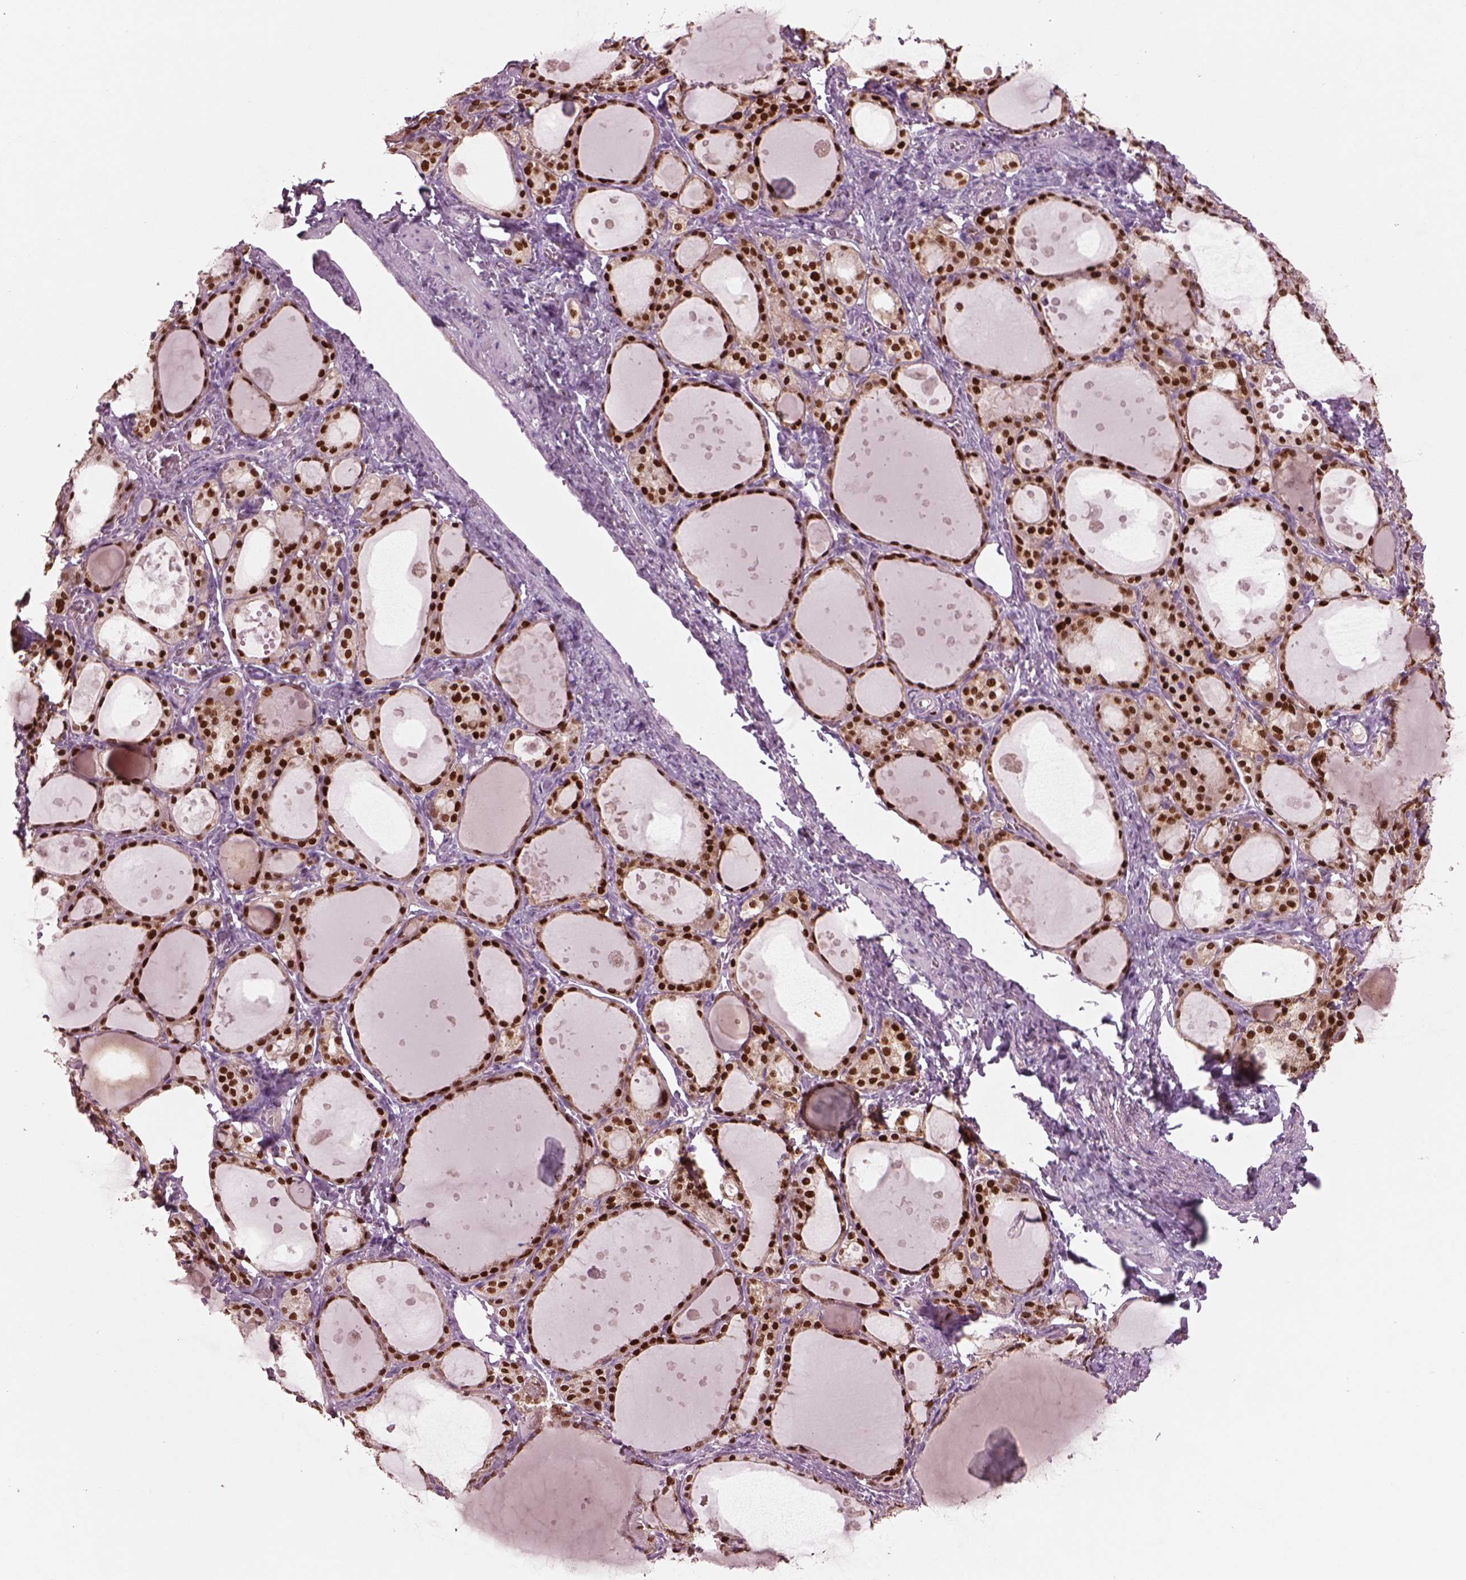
{"staining": {"intensity": "strong", "quantity": ">75%", "location": "nuclear"}, "tissue": "thyroid gland", "cell_type": "Glandular cells", "image_type": "normal", "snomed": [{"axis": "morphology", "description": "Normal tissue, NOS"}, {"axis": "topography", "description": "Thyroid gland"}], "caption": "Protein staining displays strong nuclear staining in about >75% of glandular cells in benign thyroid gland. (Brightfield microscopy of DAB IHC at high magnification).", "gene": "SOX9", "patient": {"sex": "male", "age": 68}}